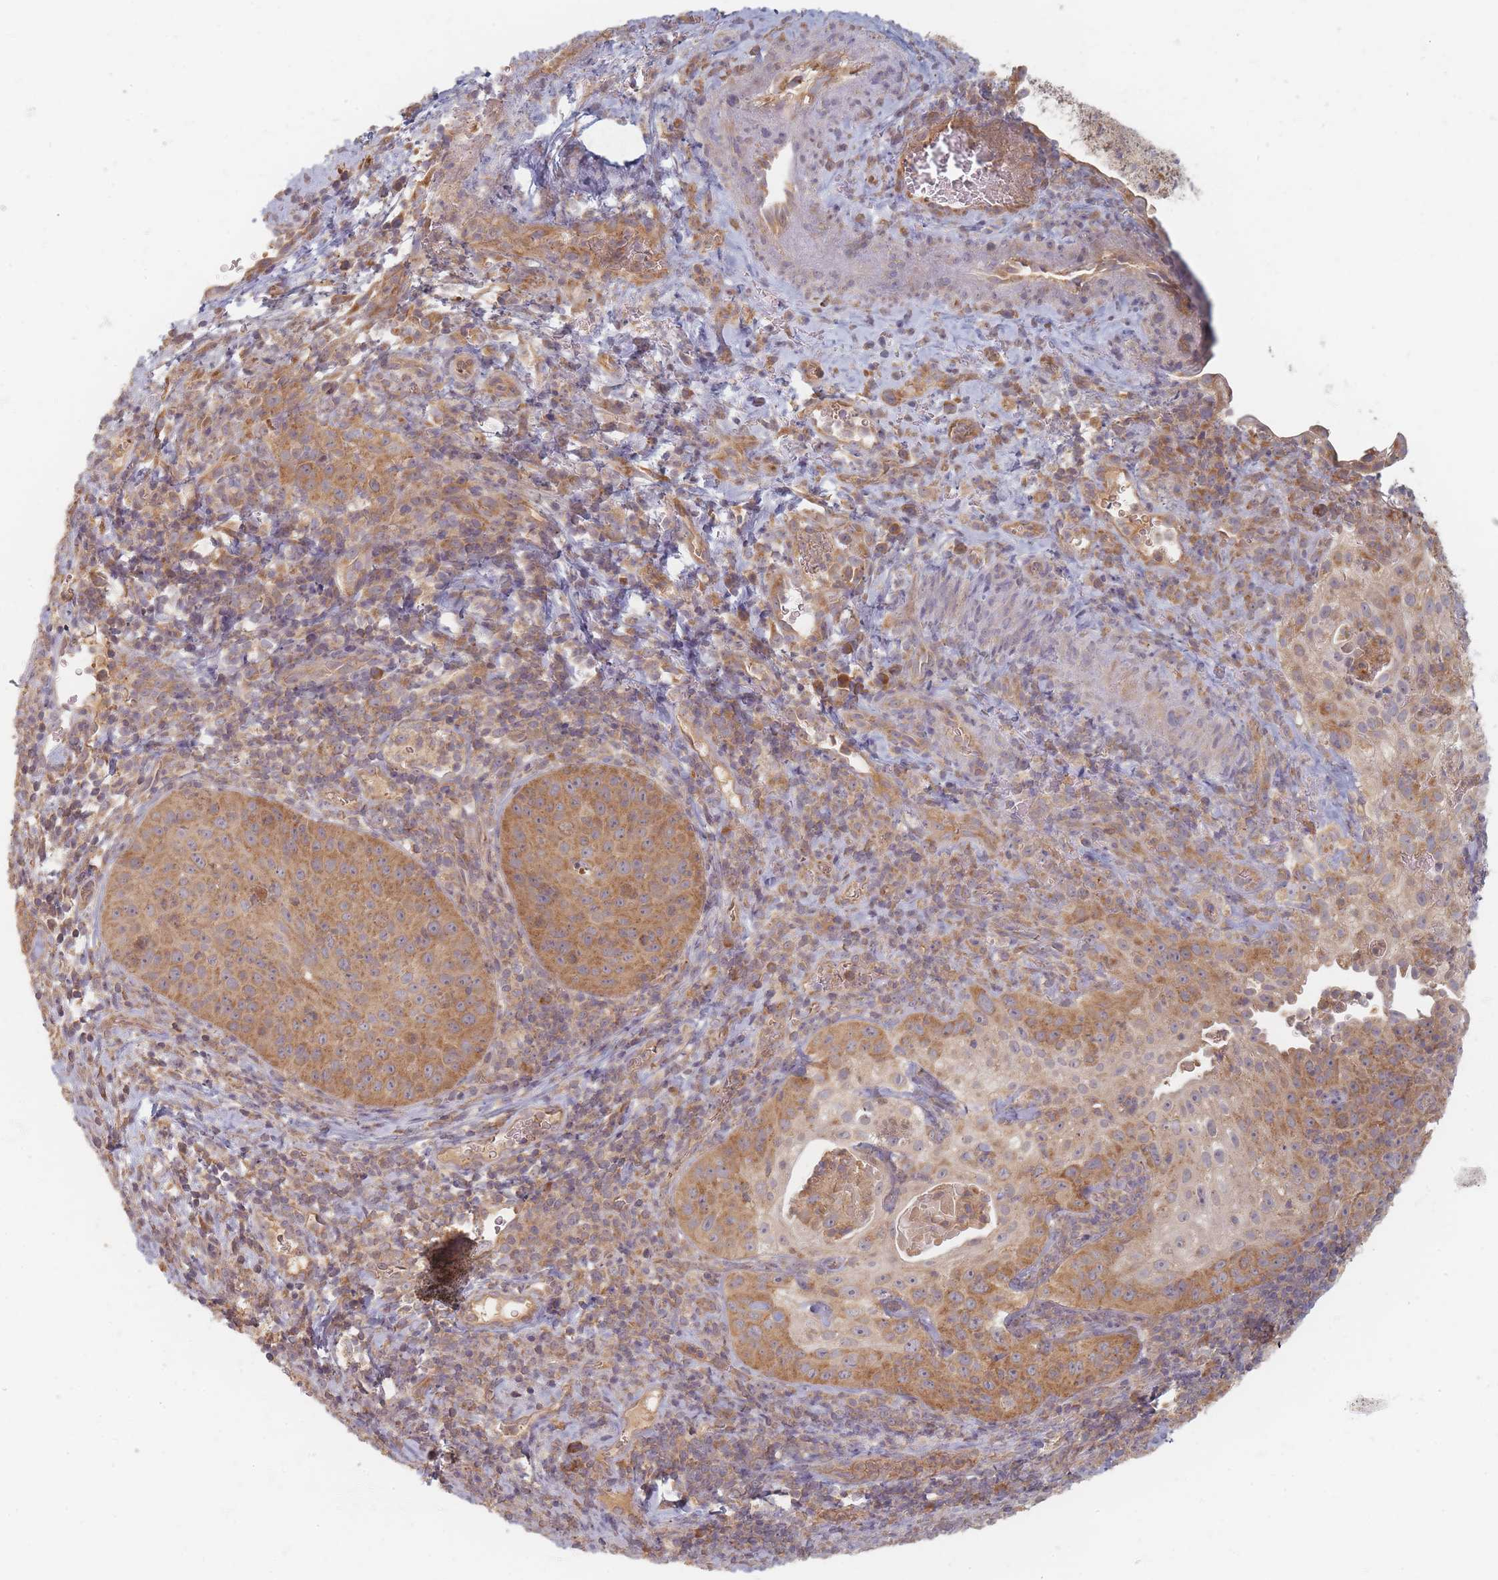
{"staining": {"intensity": "moderate", "quantity": ">75%", "location": "cytoplasmic/membranous"}, "tissue": "cervical cancer", "cell_type": "Tumor cells", "image_type": "cancer", "snomed": [{"axis": "morphology", "description": "Squamous cell carcinoma, NOS"}, {"axis": "topography", "description": "Cervix"}], "caption": "Tumor cells show moderate cytoplasmic/membranous staining in about >75% of cells in cervical cancer. (IHC, brightfield microscopy, high magnification).", "gene": "SLC35F3", "patient": {"sex": "female", "age": 52}}